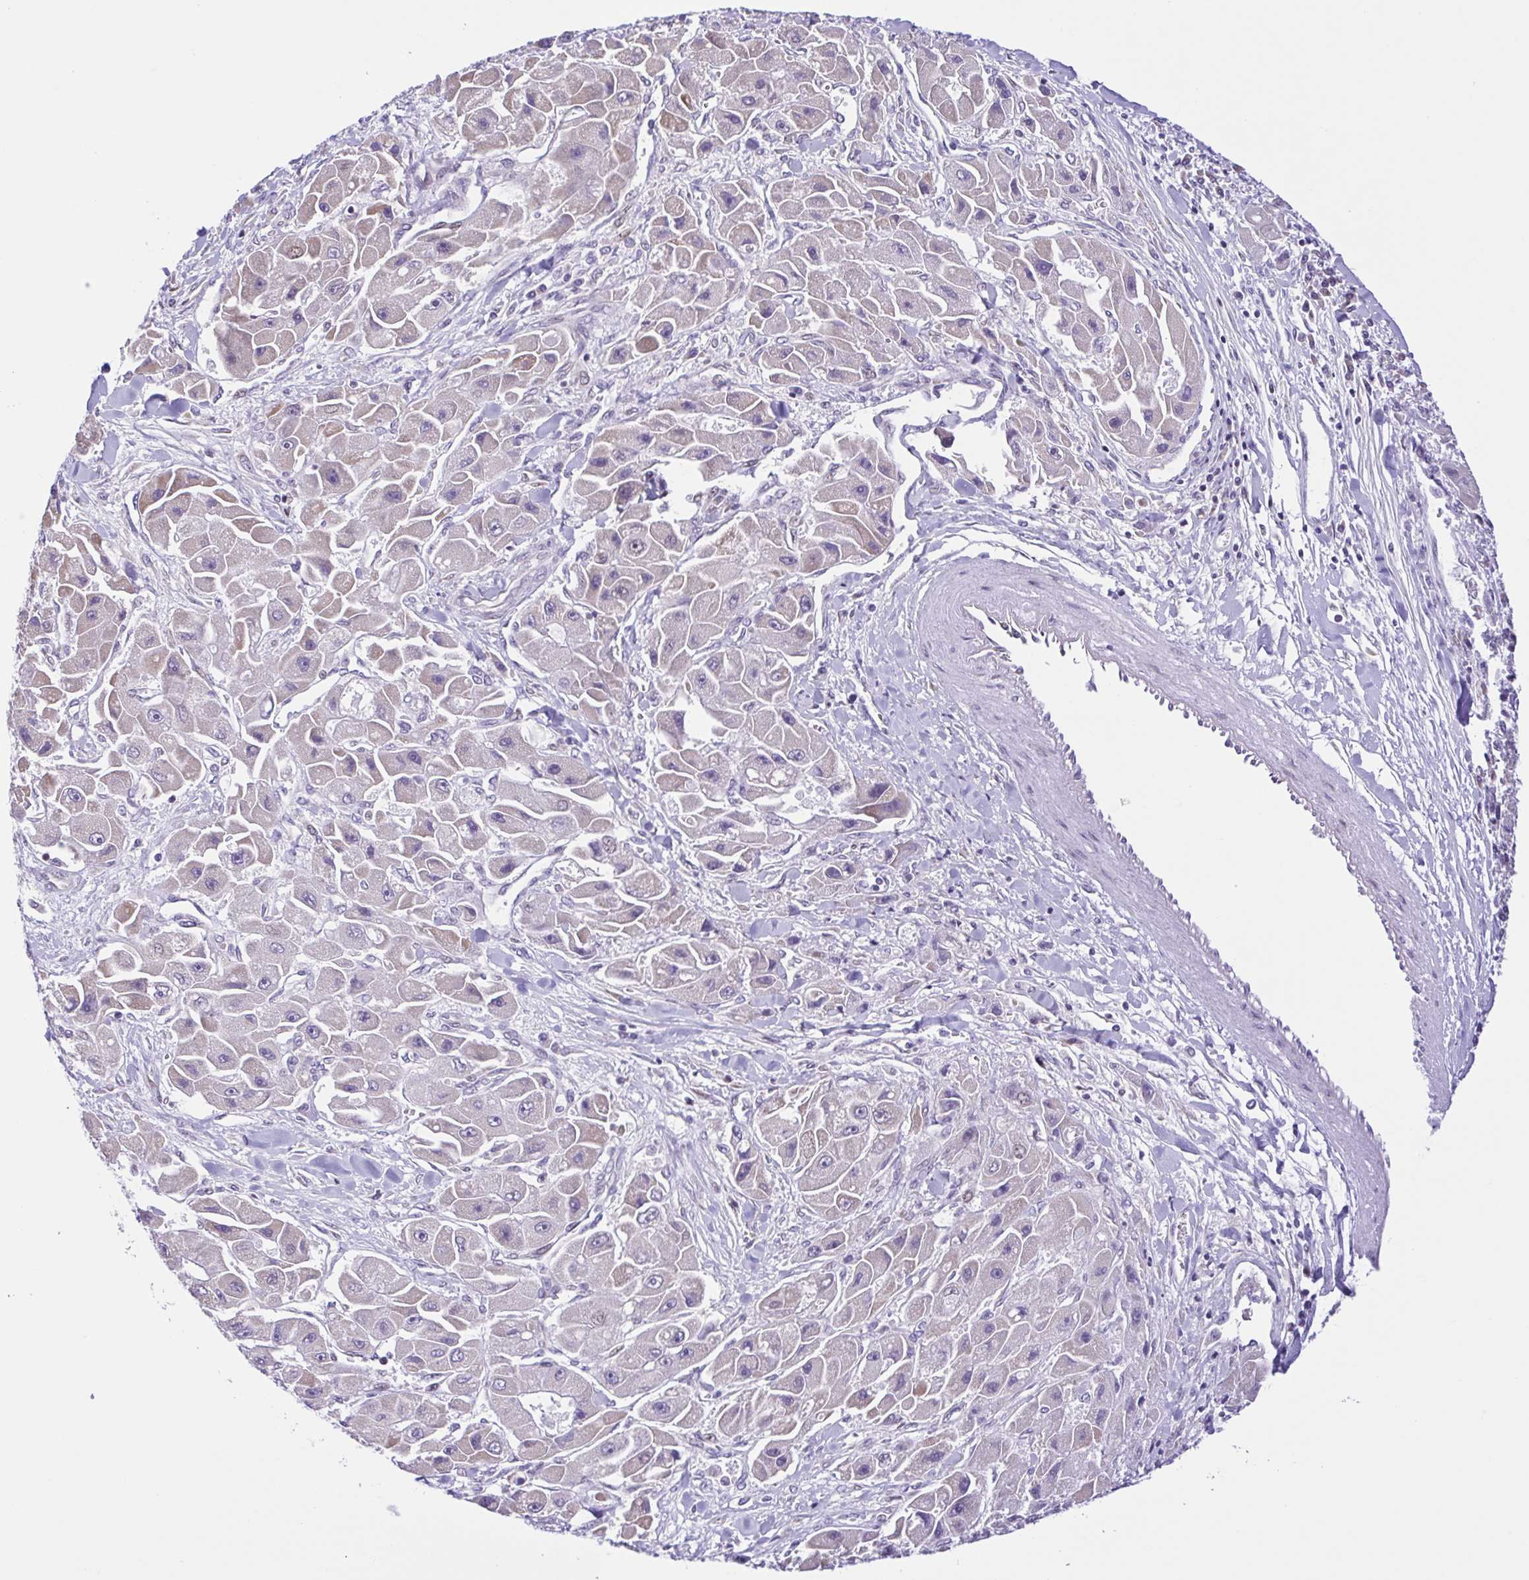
{"staining": {"intensity": "weak", "quantity": "<25%", "location": "cytoplasmic/membranous"}, "tissue": "liver cancer", "cell_type": "Tumor cells", "image_type": "cancer", "snomed": [{"axis": "morphology", "description": "Carcinoma, Hepatocellular, NOS"}, {"axis": "topography", "description": "Liver"}], "caption": "Immunohistochemistry micrograph of human hepatocellular carcinoma (liver) stained for a protein (brown), which displays no expression in tumor cells.", "gene": "TGM3", "patient": {"sex": "male", "age": 24}}